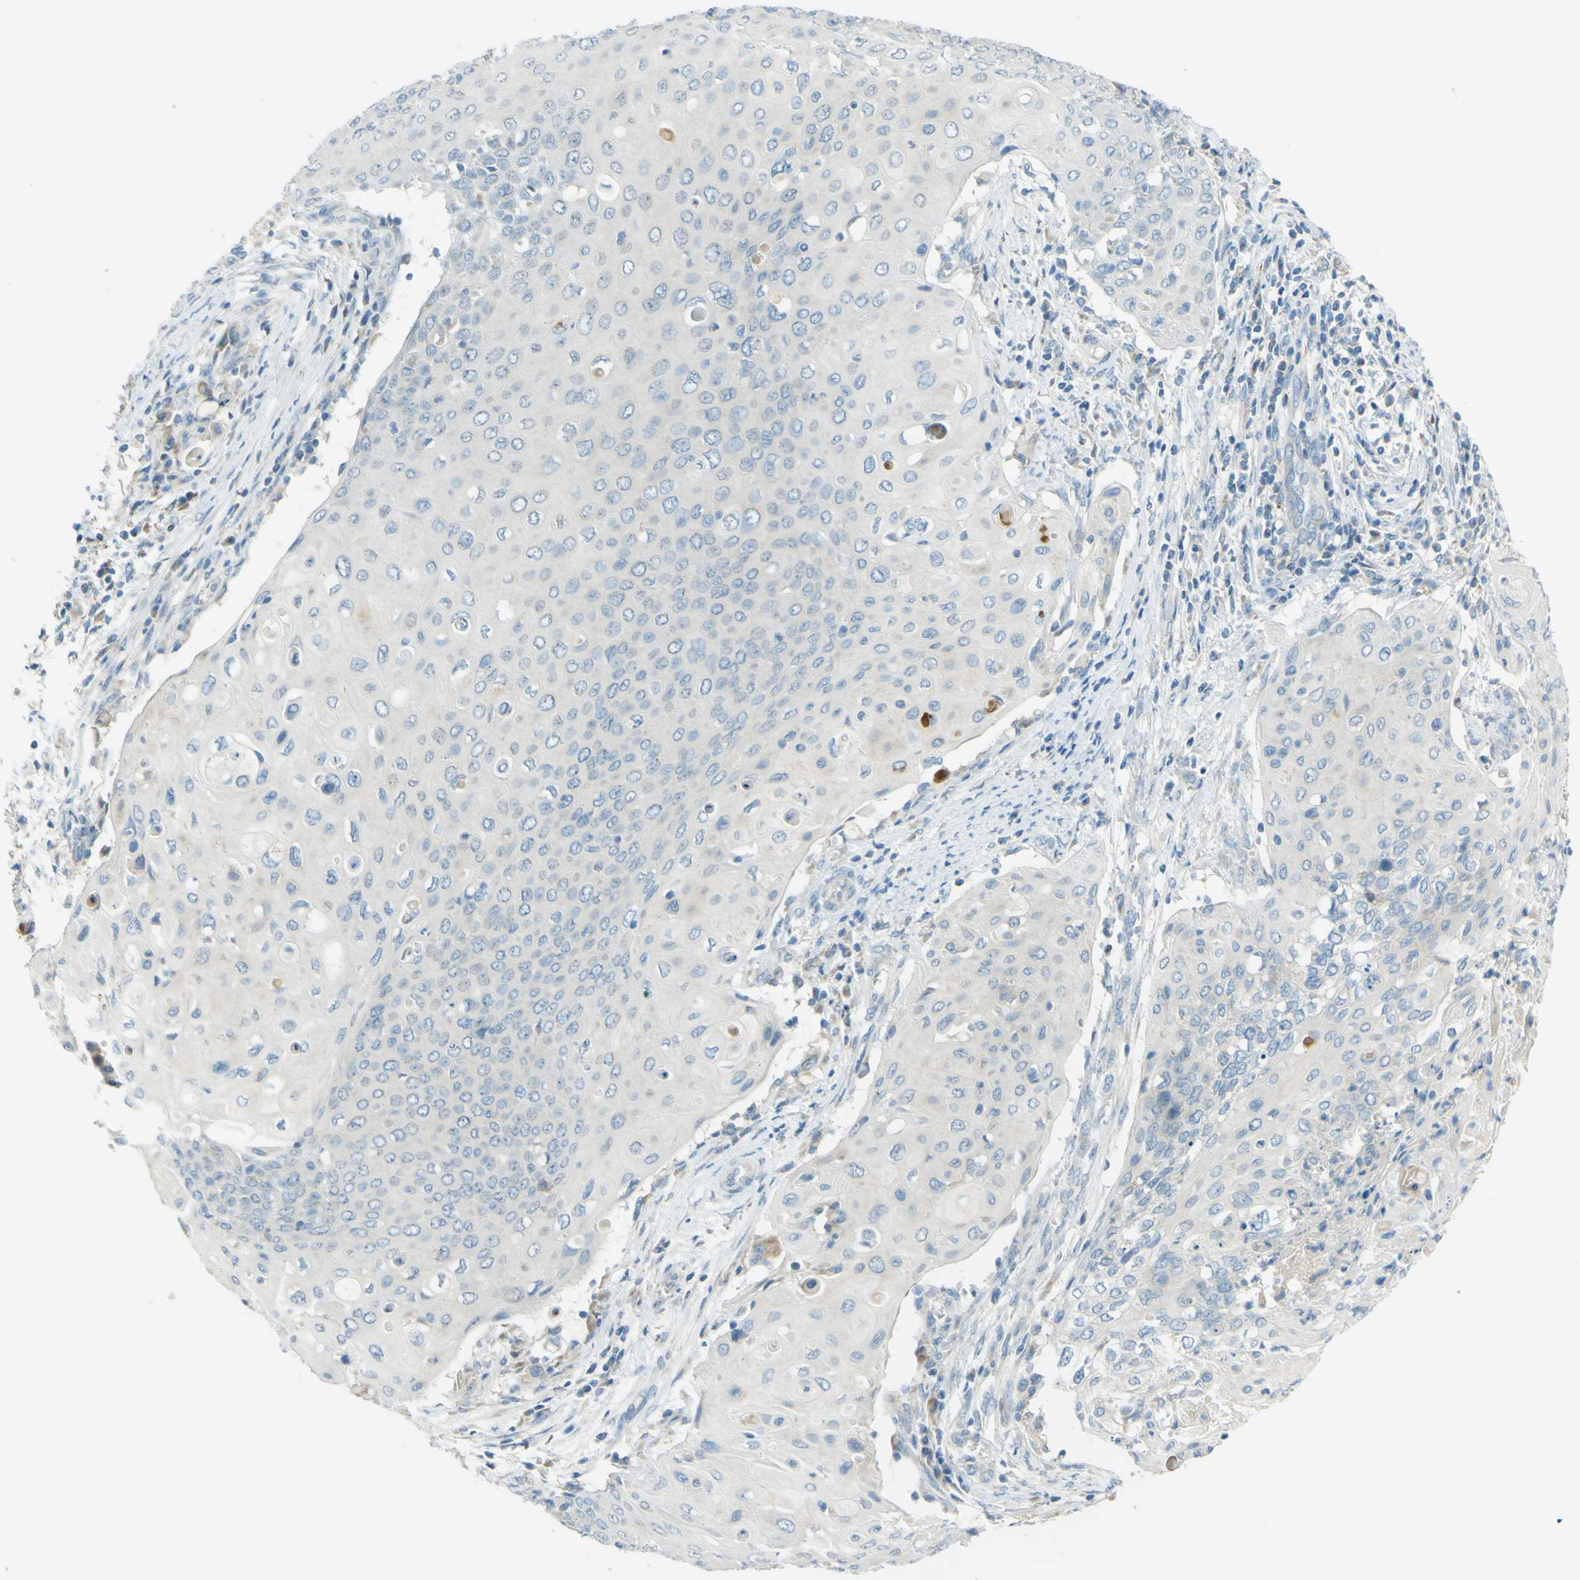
{"staining": {"intensity": "negative", "quantity": "none", "location": "none"}, "tissue": "cervical cancer", "cell_type": "Tumor cells", "image_type": "cancer", "snomed": [{"axis": "morphology", "description": "Squamous cell carcinoma, NOS"}, {"axis": "topography", "description": "Cervix"}], "caption": "High magnification brightfield microscopy of squamous cell carcinoma (cervical) stained with DAB (3,3'-diaminobenzidine) (brown) and counterstained with hematoxylin (blue): tumor cells show no significant staining.", "gene": "FKTN", "patient": {"sex": "female", "age": 39}}